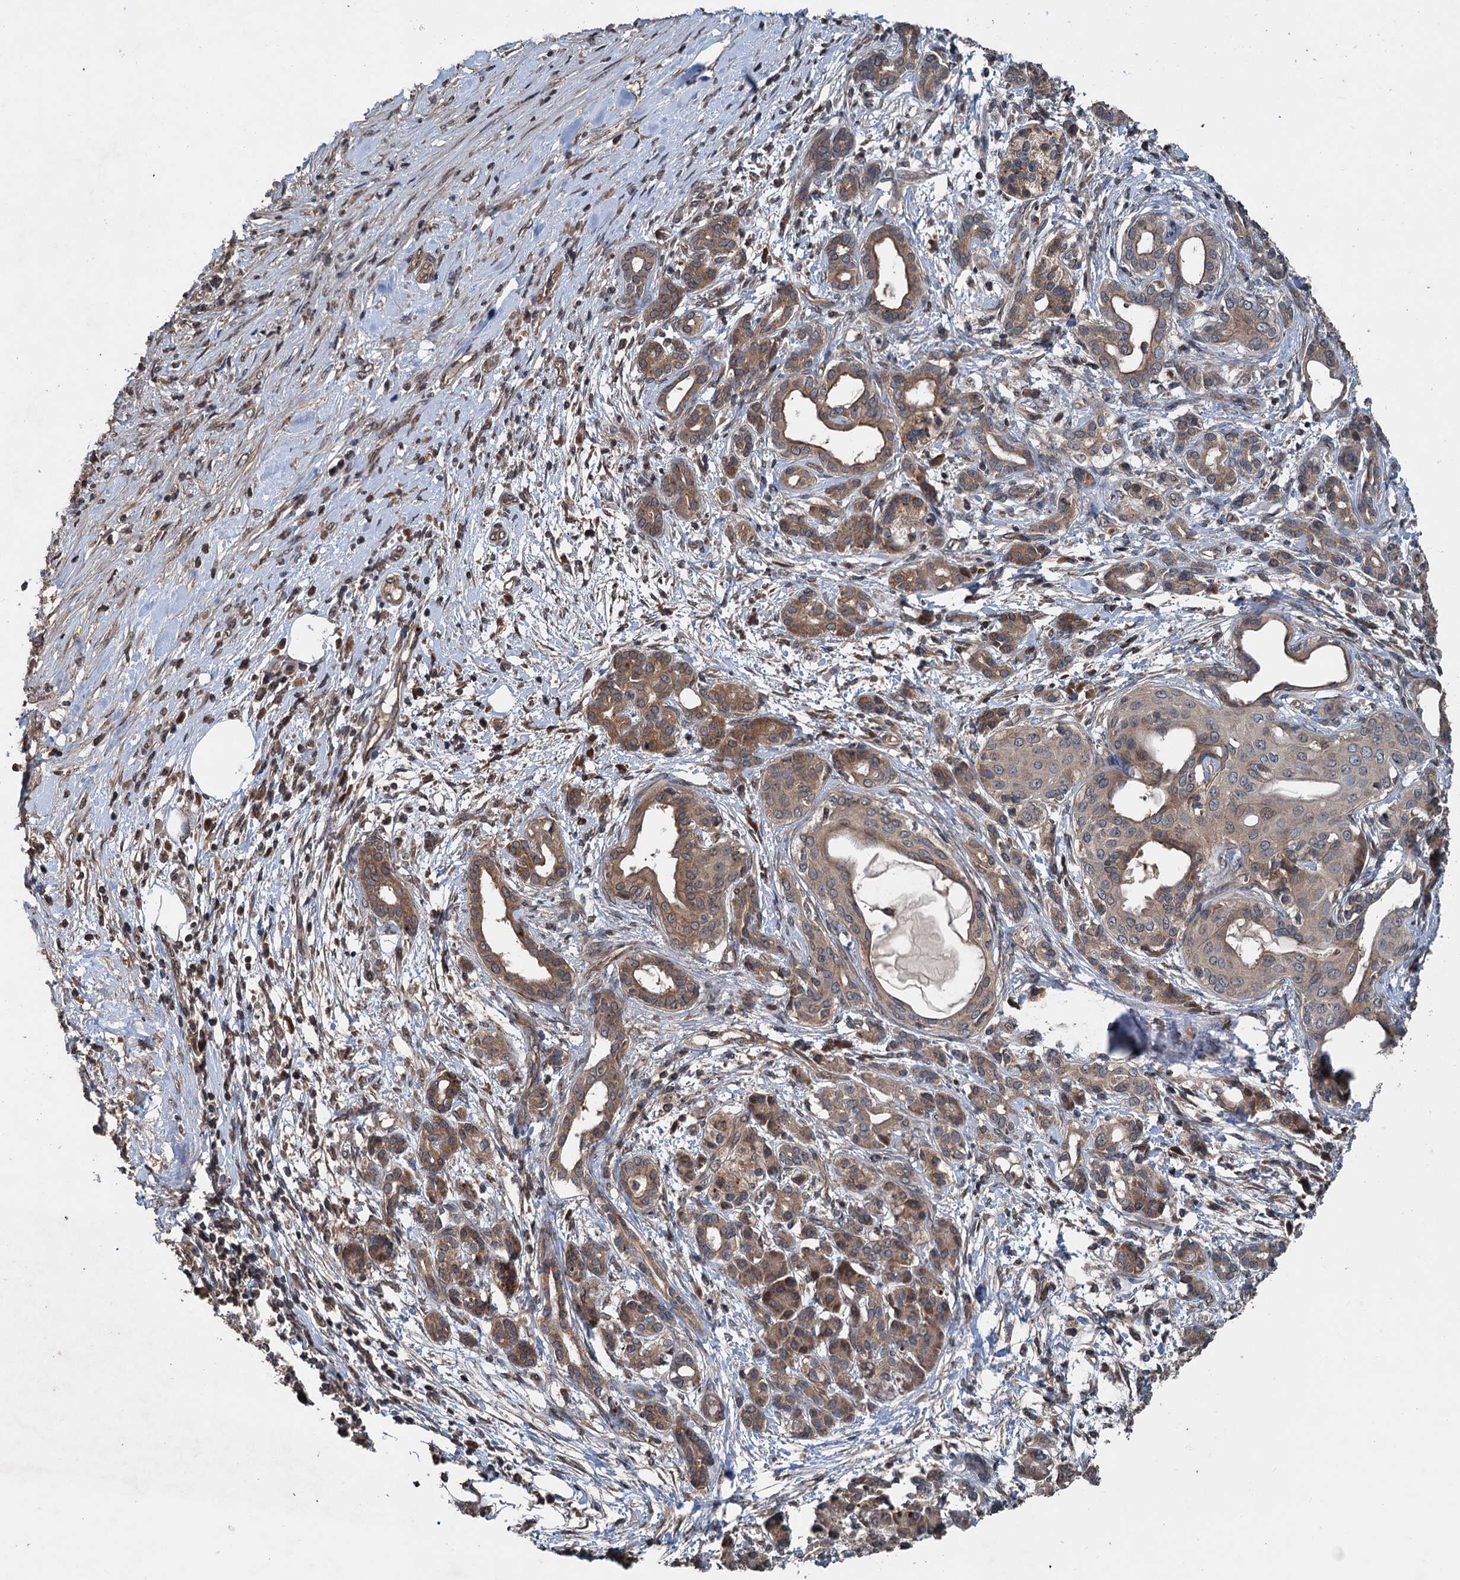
{"staining": {"intensity": "weak", "quantity": "25%-75%", "location": "cytoplasmic/membranous"}, "tissue": "pancreatic cancer", "cell_type": "Tumor cells", "image_type": "cancer", "snomed": [{"axis": "morphology", "description": "Adenocarcinoma, NOS"}, {"axis": "topography", "description": "Pancreas"}], "caption": "This is a histology image of IHC staining of pancreatic cancer (adenocarcinoma), which shows weak positivity in the cytoplasmic/membranous of tumor cells.", "gene": "N4BP2L2", "patient": {"sex": "female", "age": 55}}